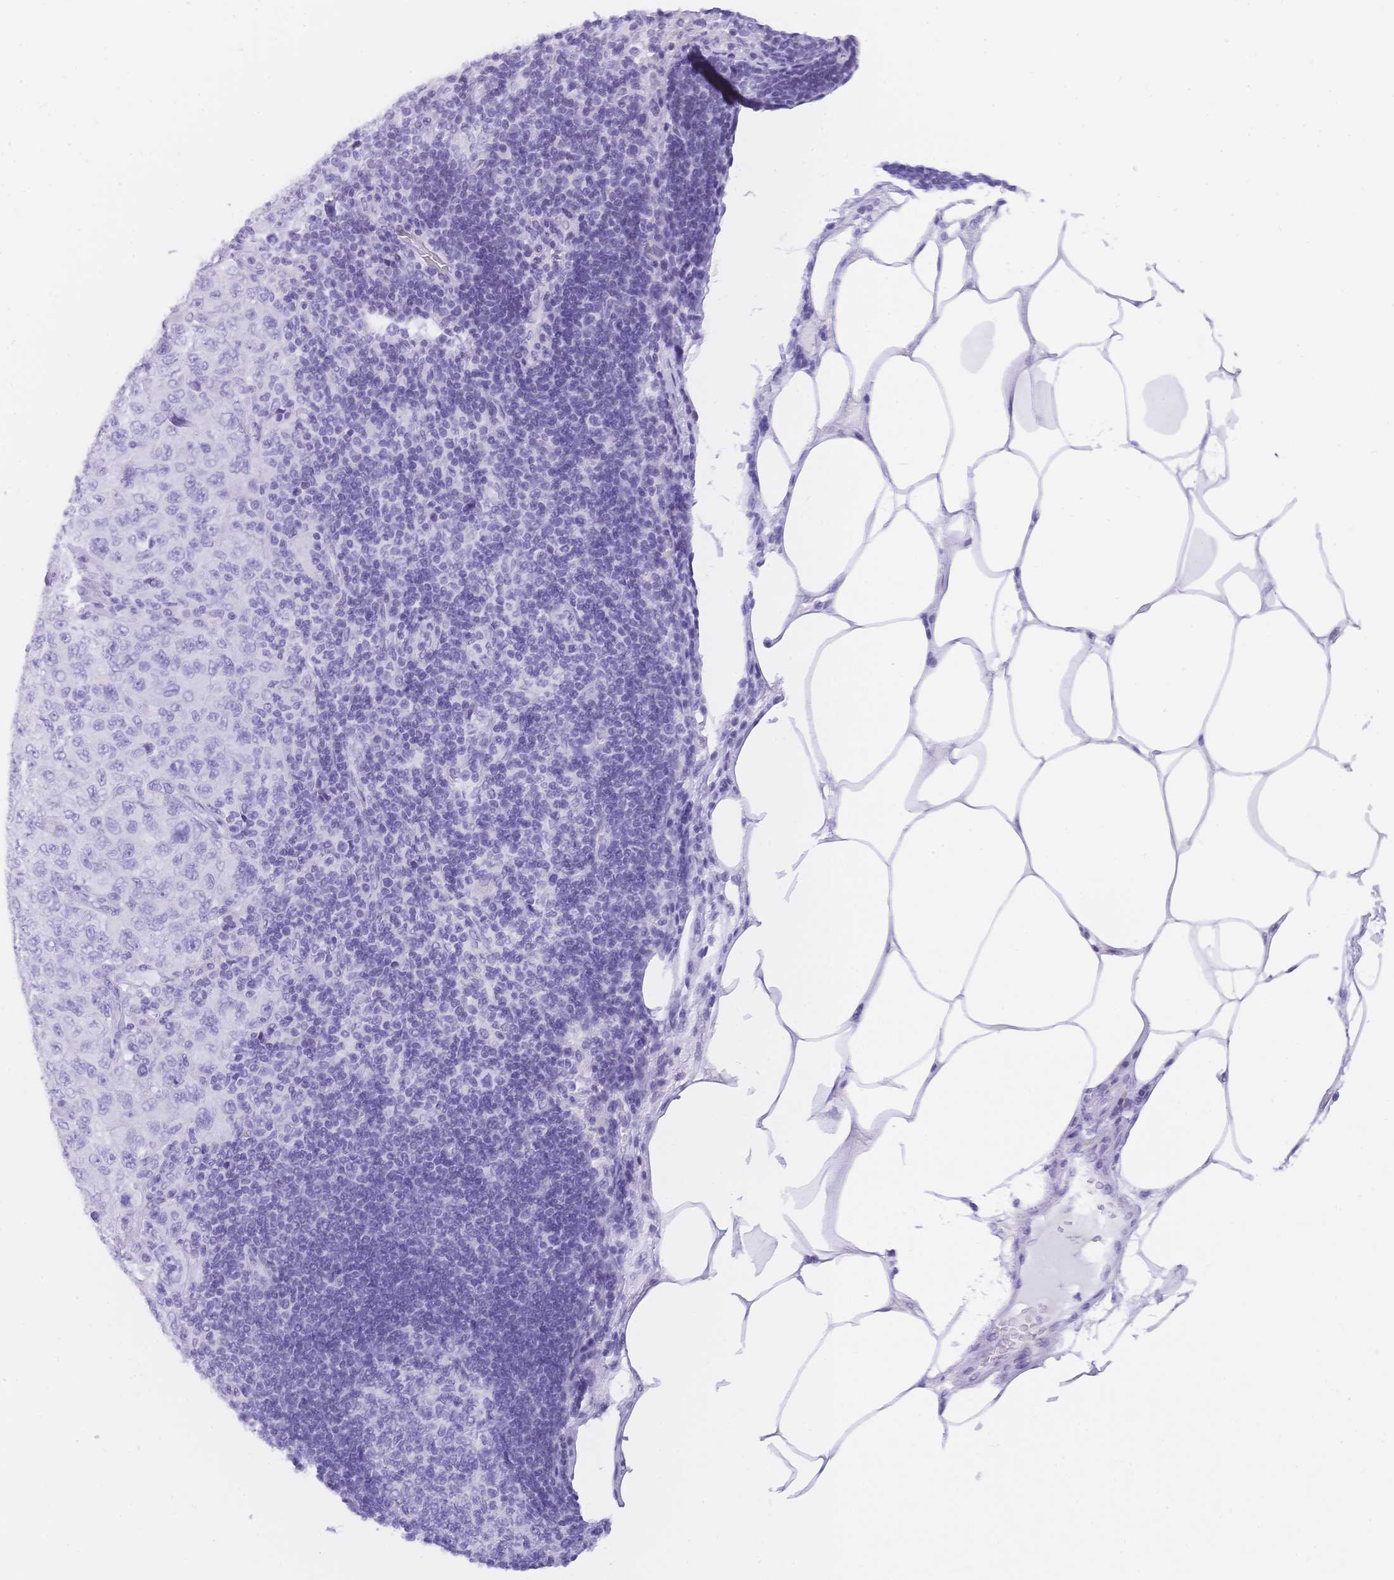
{"staining": {"intensity": "negative", "quantity": "none", "location": "none"}, "tissue": "pancreatic cancer", "cell_type": "Tumor cells", "image_type": "cancer", "snomed": [{"axis": "morphology", "description": "Adenocarcinoma, NOS"}, {"axis": "topography", "description": "Pancreas"}], "caption": "An immunohistochemistry micrograph of adenocarcinoma (pancreatic) is shown. There is no staining in tumor cells of adenocarcinoma (pancreatic). (DAB immunohistochemistry visualized using brightfield microscopy, high magnification).", "gene": "MUC21", "patient": {"sex": "male", "age": 68}}